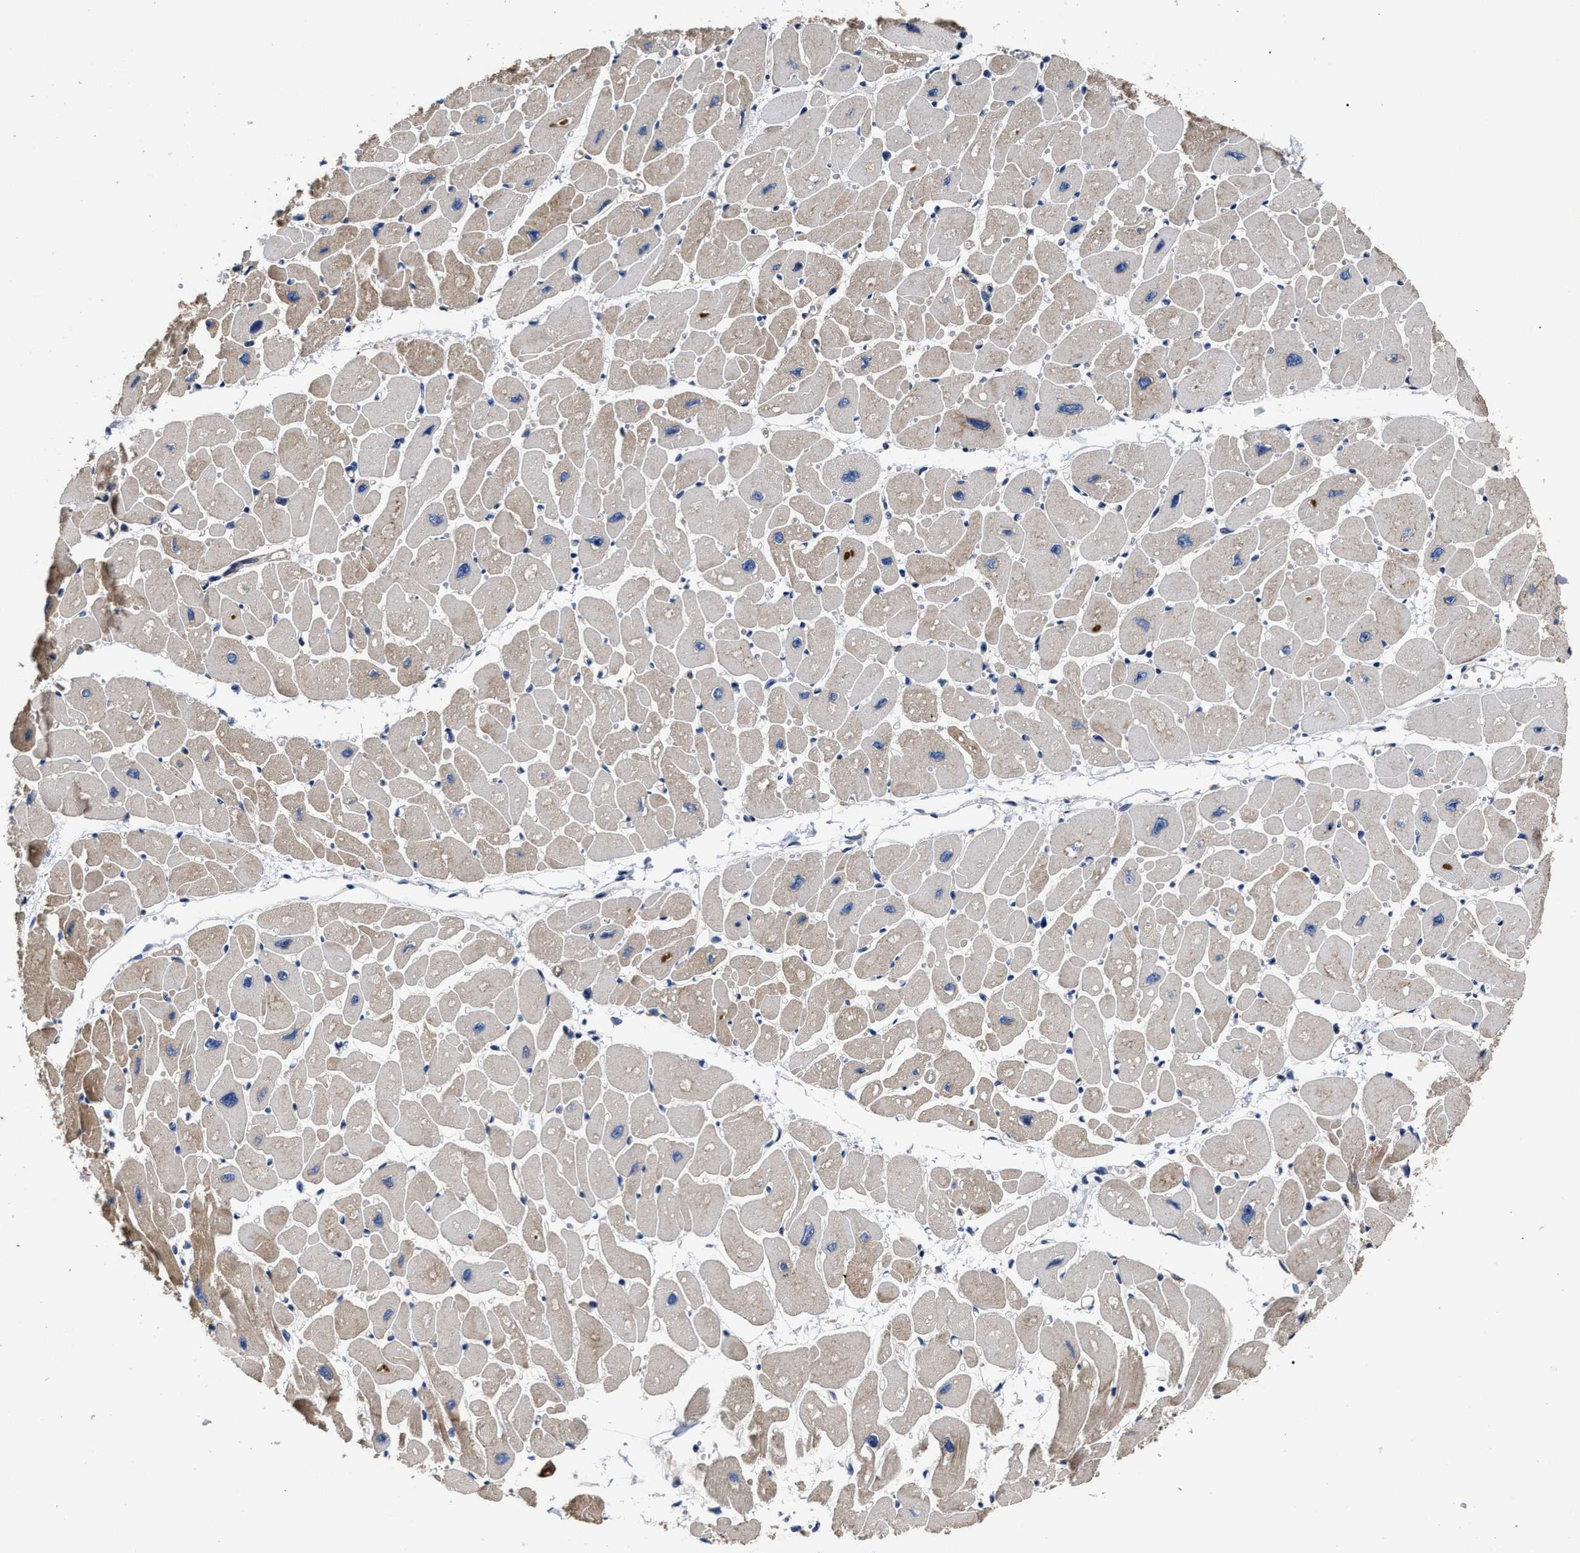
{"staining": {"intensity": "moderate", "quantity": "25%-75%", "location": "cytoplasmic/membranous"}, "tissue": "heart muscle", "cell_type": "Cardiomyocytes", "image_type": "normal", "snomed": [{"axis": "morphology", "description": "Normal tissue, NOS"}, {"axis": "topography", "description": "Heart"}], "caption": "IHC image of unremarkable heart muscle stained for a protein (brown), which exhibits medium levels of moderate cytoplasmic/membranous expression in approximately 25%-75% of cardiomyocytes.", "gene": "TSPAN33", "patient": {"sex": "female", "age": 54}}